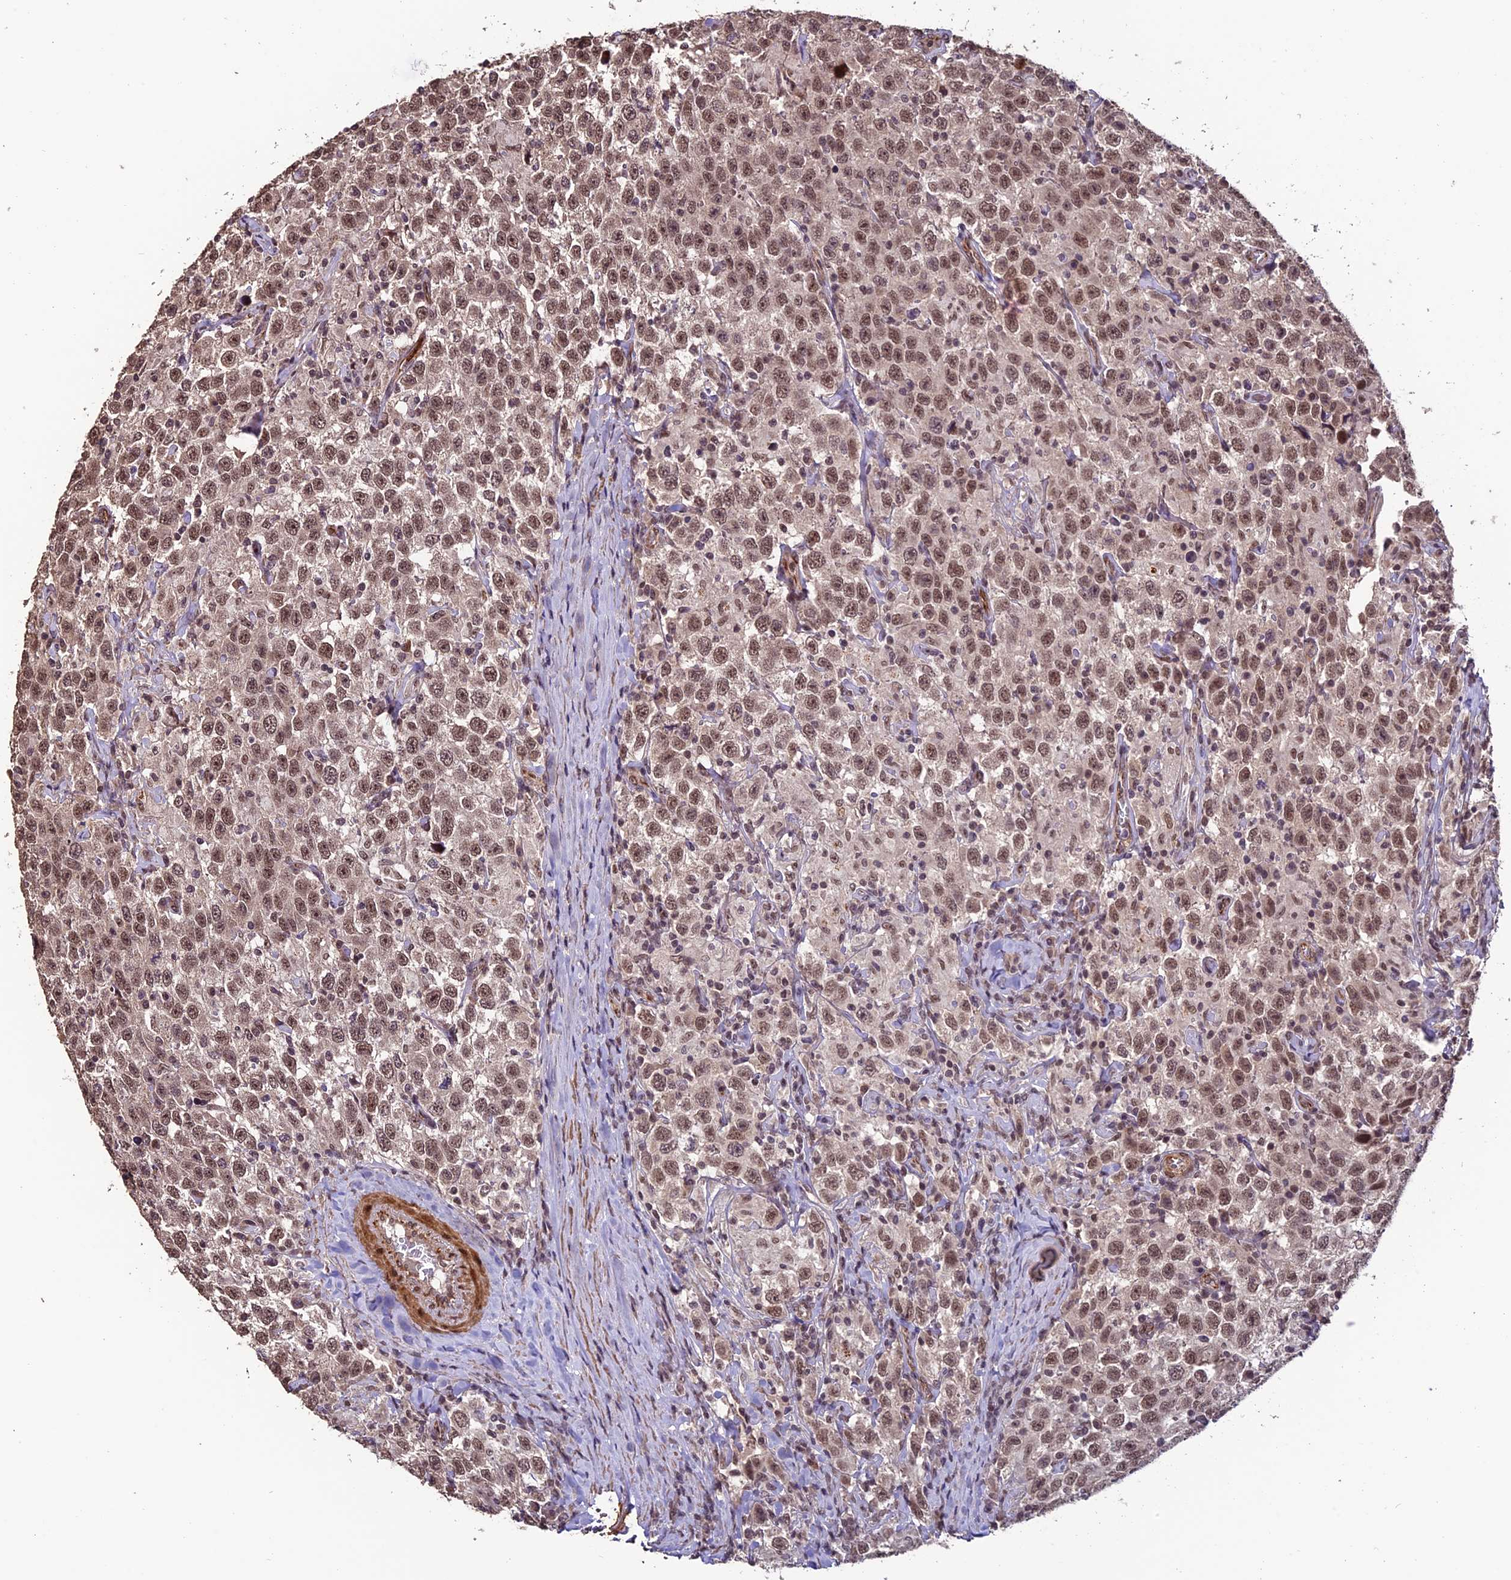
{"staining": {"intensity": "moderate", "quantity": ">75%", "location": "nuclear"}, "tissue": "testis cancer", "cell_type": "Tumor cells", "image_type": "cancer", "snomed": [{"axis": "morphology", "description": "Seminoma, NOS"}, {"axis": "topography", "description": "Testis"}], "caption": "Immunohistochemical staining of human testis cancer (seminoma) shows medium levels of moderate nuclear protein positivity in approximately >75% of tumor cells.", "gene": "CABIN1", "patient": {"sex": "male", "age": 41}}